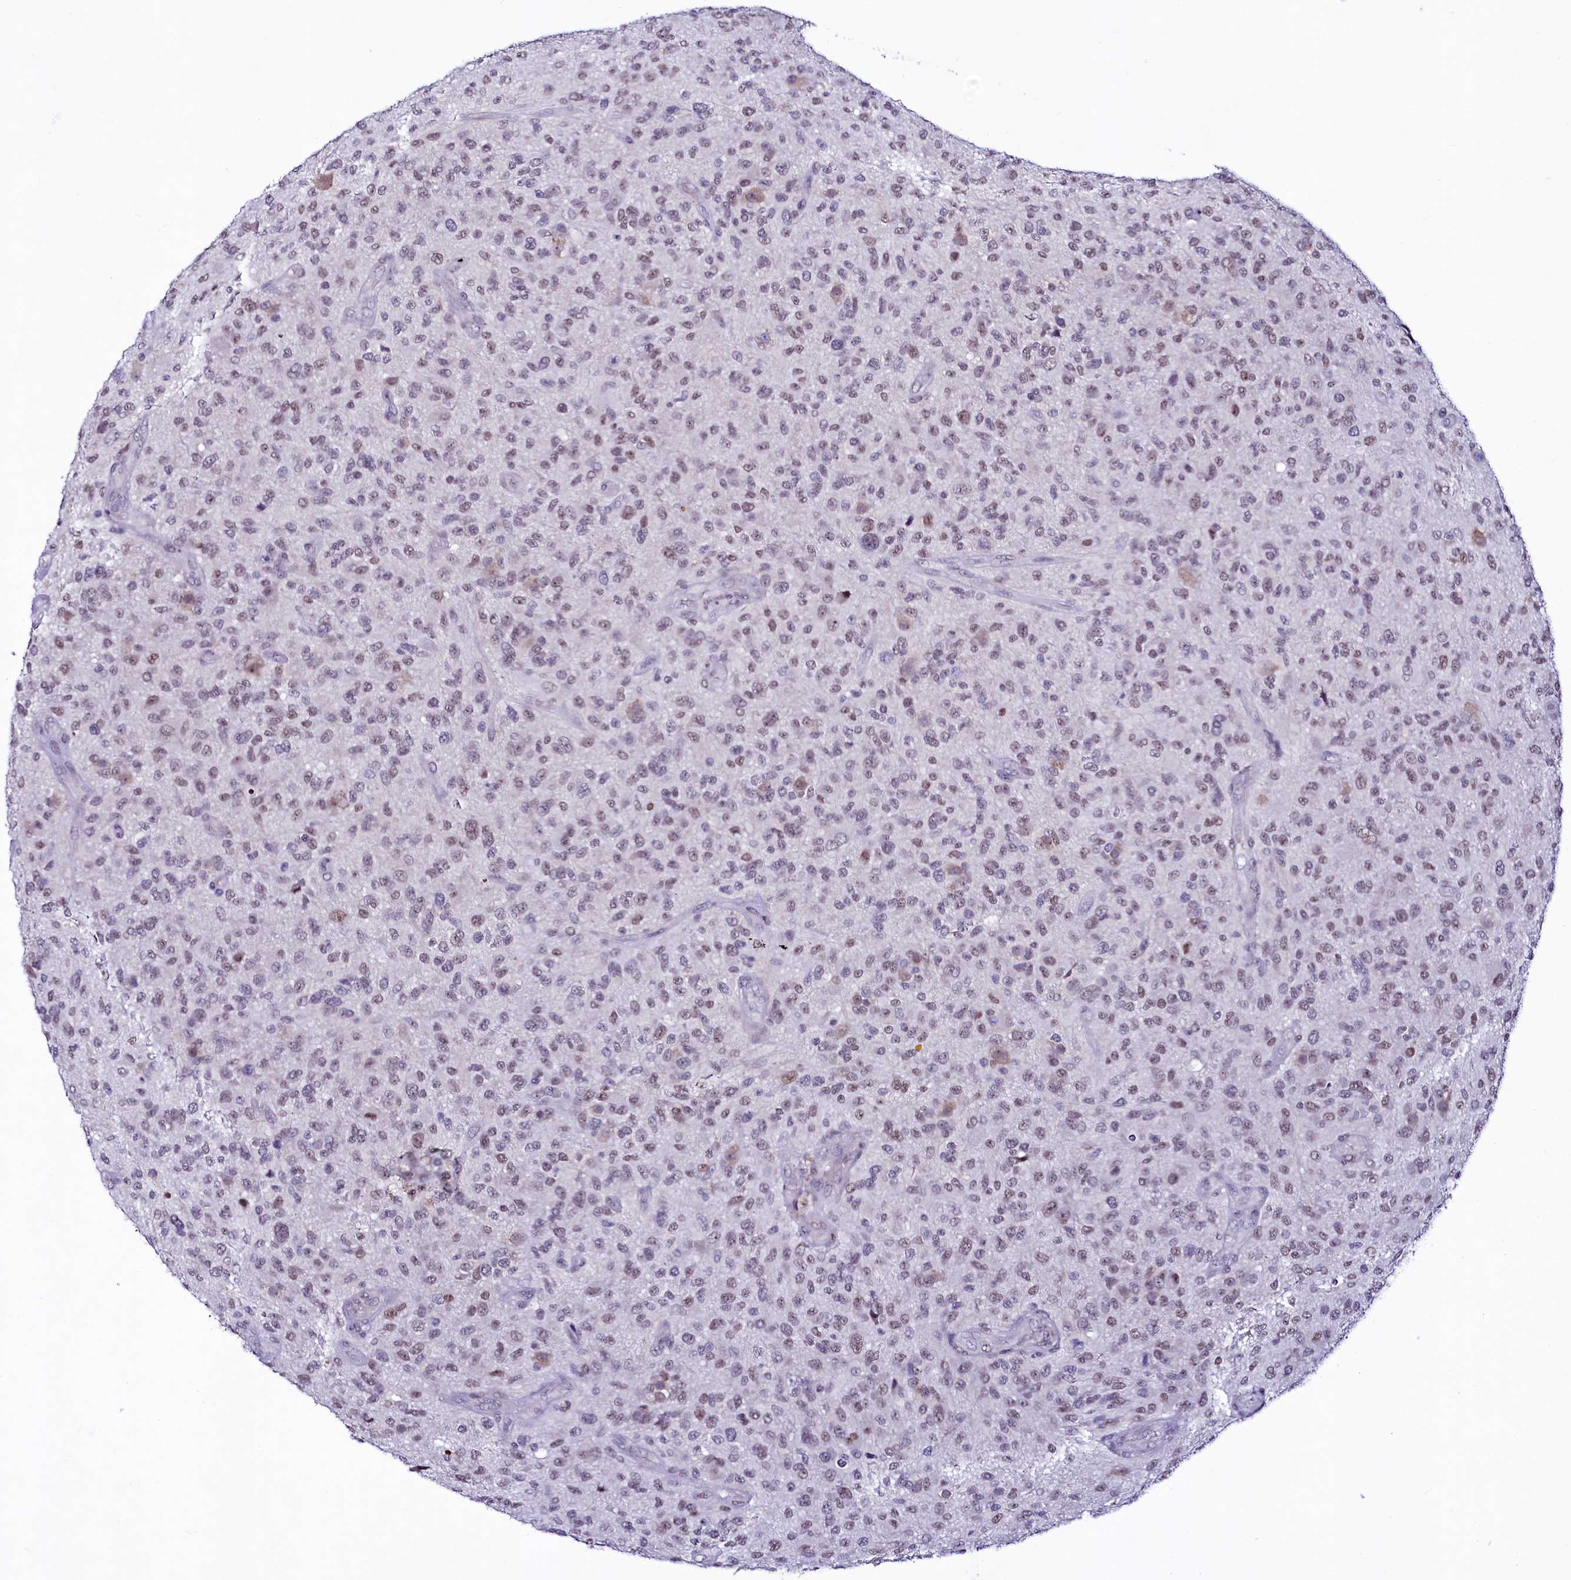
{"staining": {"intensity": "weak", "quantity": "25%-75%", "location": "nuclear"}, "tissue": "glioma", "cell_type": "Tumor cells", "image_type": "cancer", "snomed": [{"axis": "morphology", "description": "Glioma, malignant, High grade"}, {"axis": "topography", "description": "Brain"}], "caption": "Immunohistochemistry (IHC) (DAB) staining of human glioma reveals weak nuclear protein staining in about 25%-75% of tumor cells. (DAB = brown stain, brightfield microscopy at high magnification).", "gene": "LEUTX", "patient": {"sex": "male", "age": 47}}